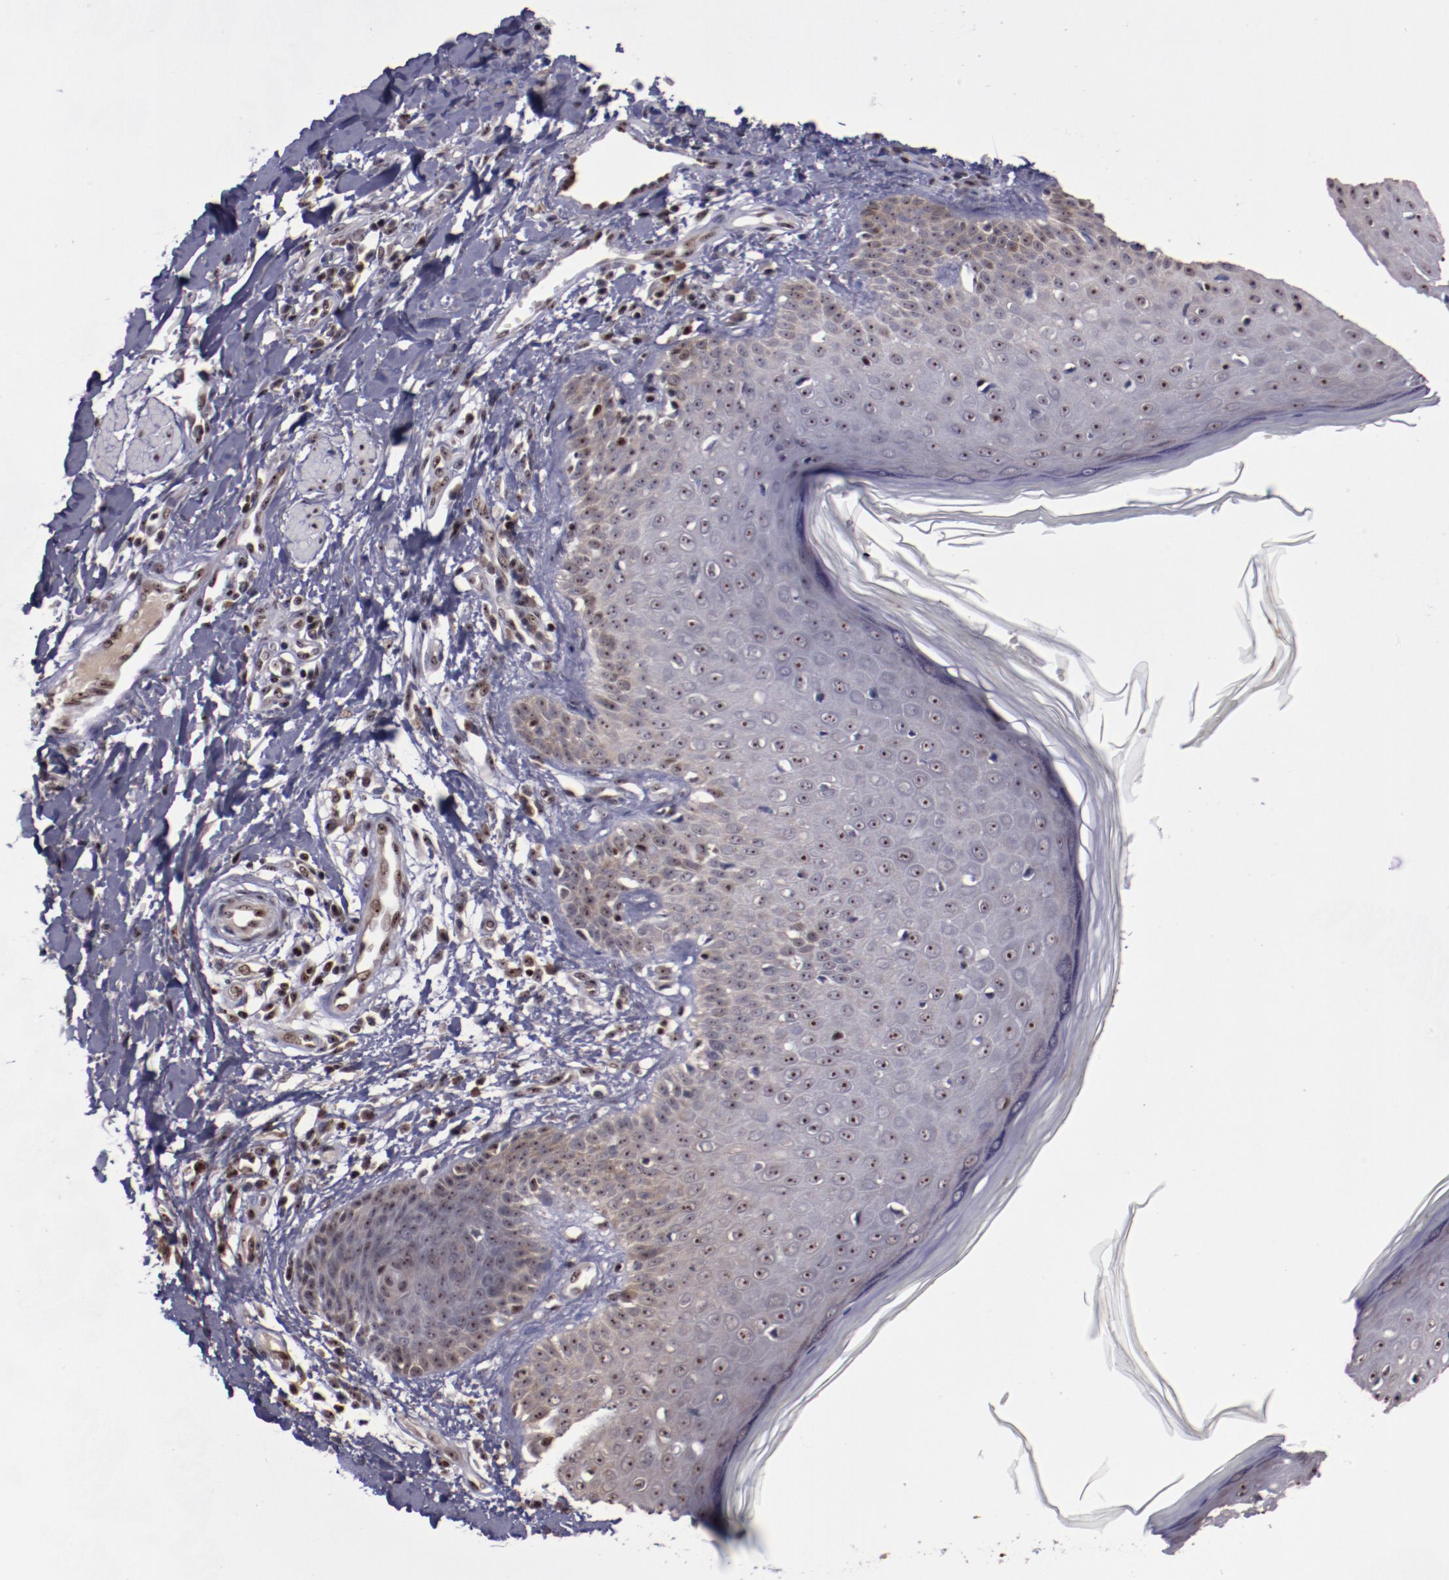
{"staining": {"intensity": "weak", "quantity": "25%-75%", "location": "cytoplasmic/membranous,nuclear"}, "tissue": "skin cancer", "cell_type": "Tumor cells", "image_type": "cancer", "snomed": [{"axis": "morphology", "description": "Squamous cell carcinoma, NOS"}, {"axis": "topography", "description": "Skin"}], "caption": "Approximately 25%-75% of tumor cells in human squamous cell carcinoma (skin) exhibit weak cytoplasmic/membranous and nuclear protein positivity as visualized by brown immunohistochemical staining.", "gene": "DDX24", "patient": {"sex": "female", "age": 59}}